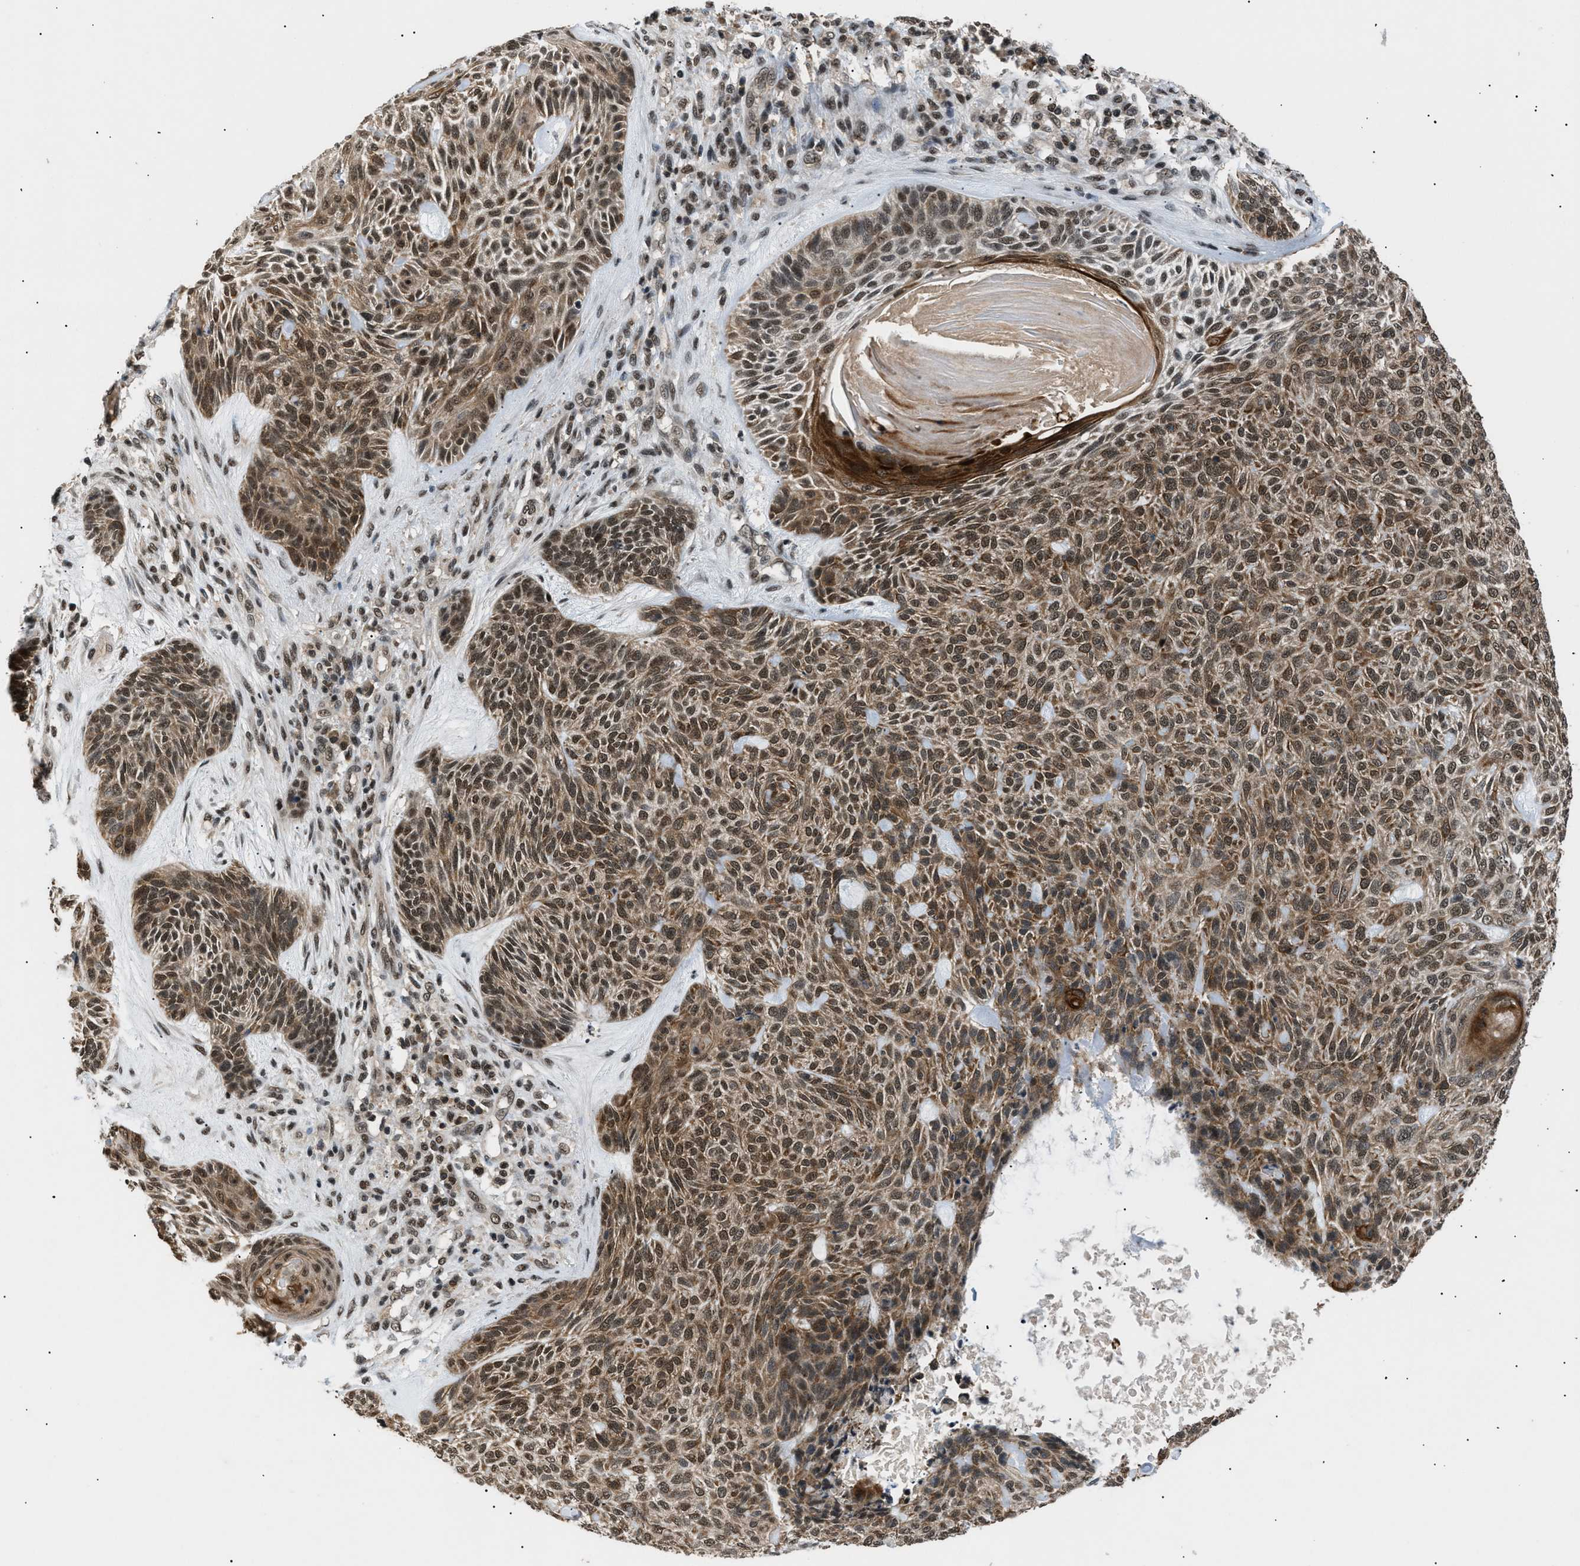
{"staining": {"intensity": "moderate", "quantity": ">75%", "location": "nuclear"}, "tissue": "skin cancer", "cell_type": "Tumor cells", "image_type": "cancer", "snomed": [{"axis": "morphology", "description": "Basal cell carcinoma"}, {"axis": "topography", "description": "Skin"}], "caption": "IHC of human skin basal cell carcinoma exhibits medium levels of moderate nuclear expression in approximately >75% of tumor cells.", "gene": "RBM5", "patient": {"sex": "male", "age": 55}}